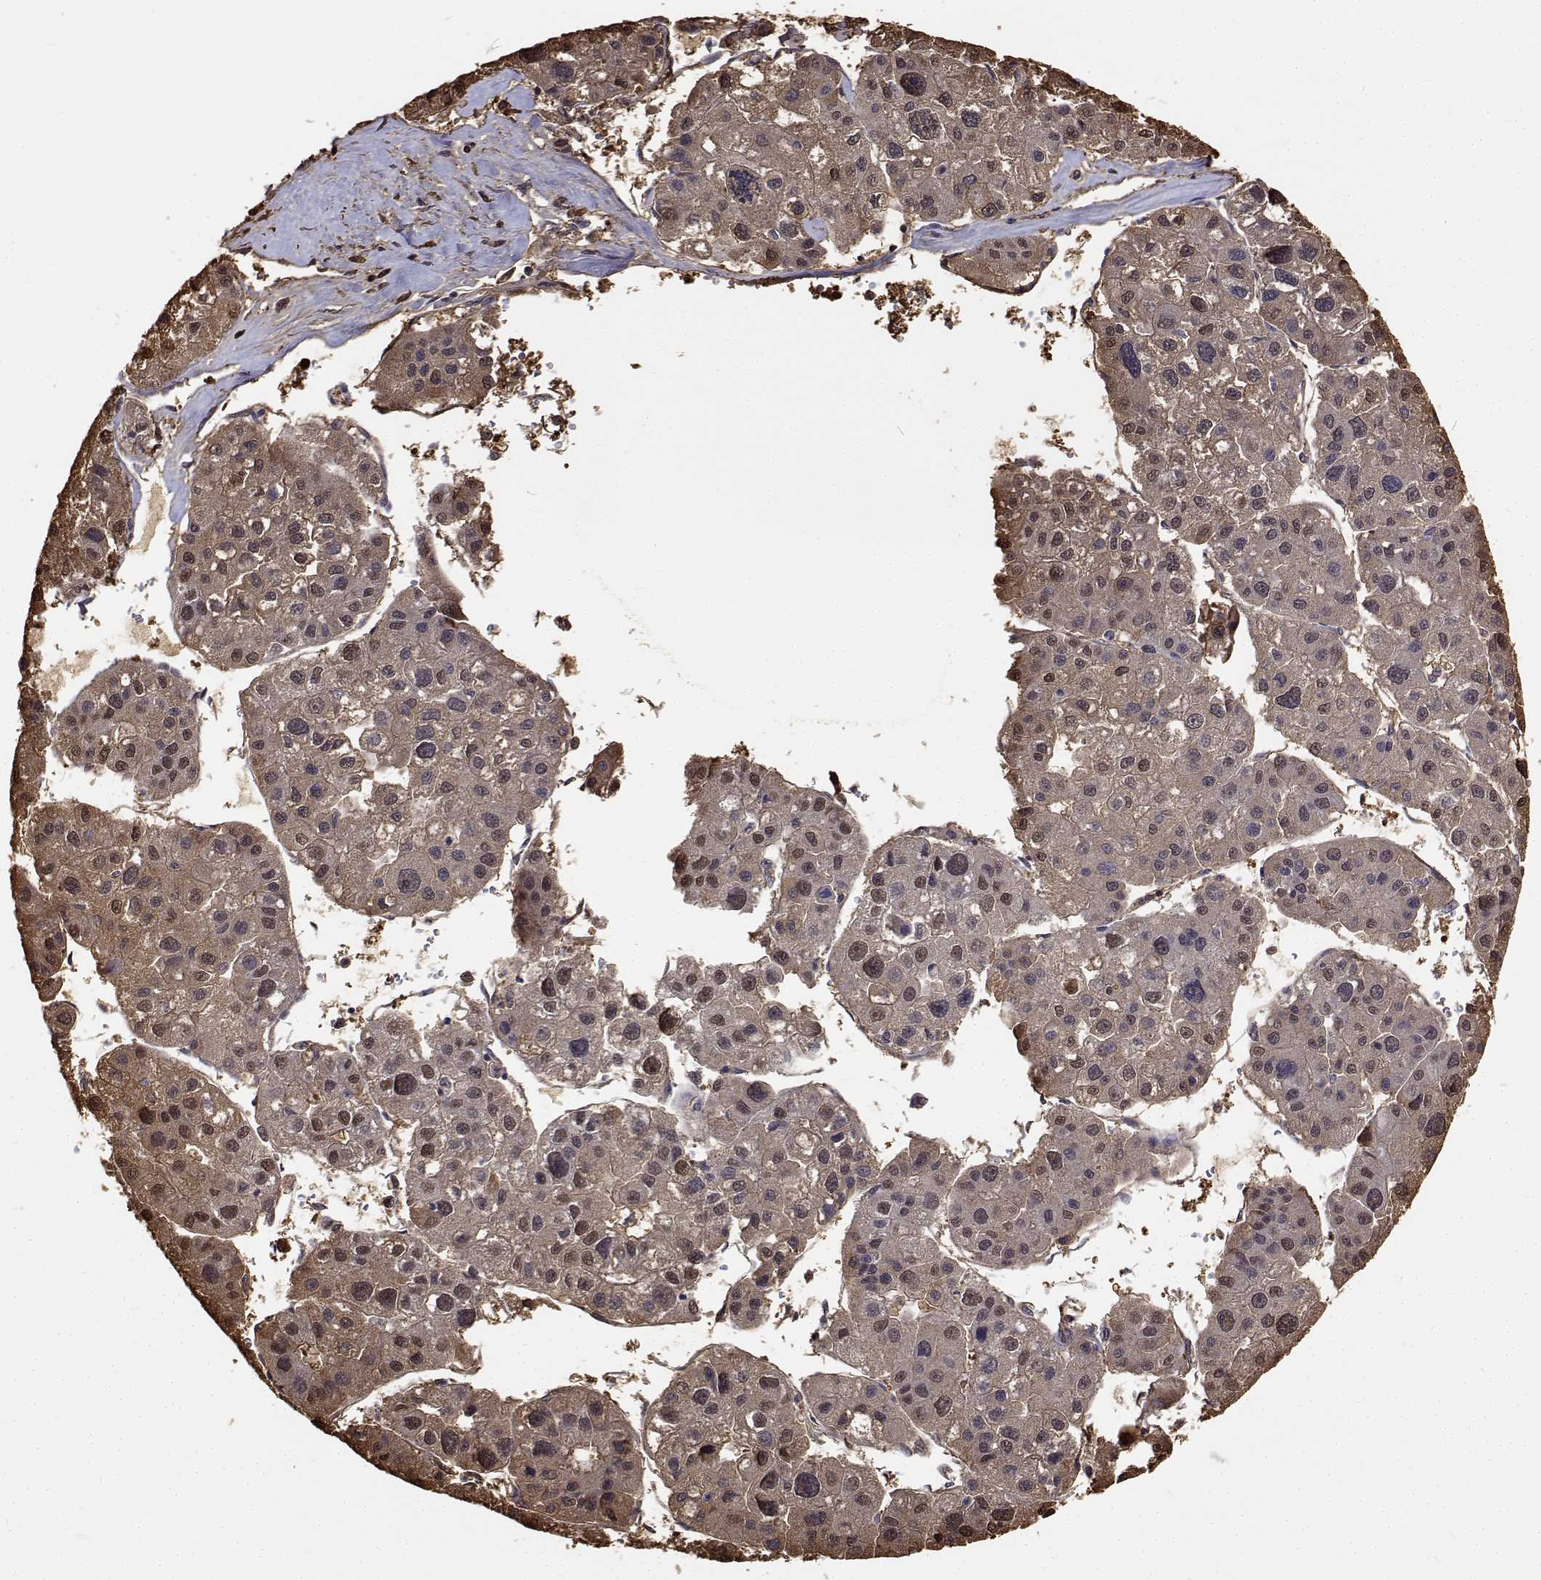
{"staining": {"intensity": "moderate", "quantity": ">75%", "location": "cytoplasmic/membranous,nuclear"}, "tissue": "liver cancer", "cell_type": "Tumor cells", "image_type": "cancer", "snomed": [{"axis": "morphology", "description": "Carcinoma, Hepatocellular, NOS"}, {"axis": "topography", "description": "Liver"}], "caption": "High-magnification brightfield microscopy of liver cancer (hepatocellular carcinoma) stained with DAB (3,3'-diaminobenzidine) (brown) and counterstained with hematoxylin (blue). tumor cells exhibit moderate cytoplasmic/membranous and nuclear expression is seen in approximately>75% of cells.", "gene": "PCID2", "patient": {"sex": "male", "age": 73}}